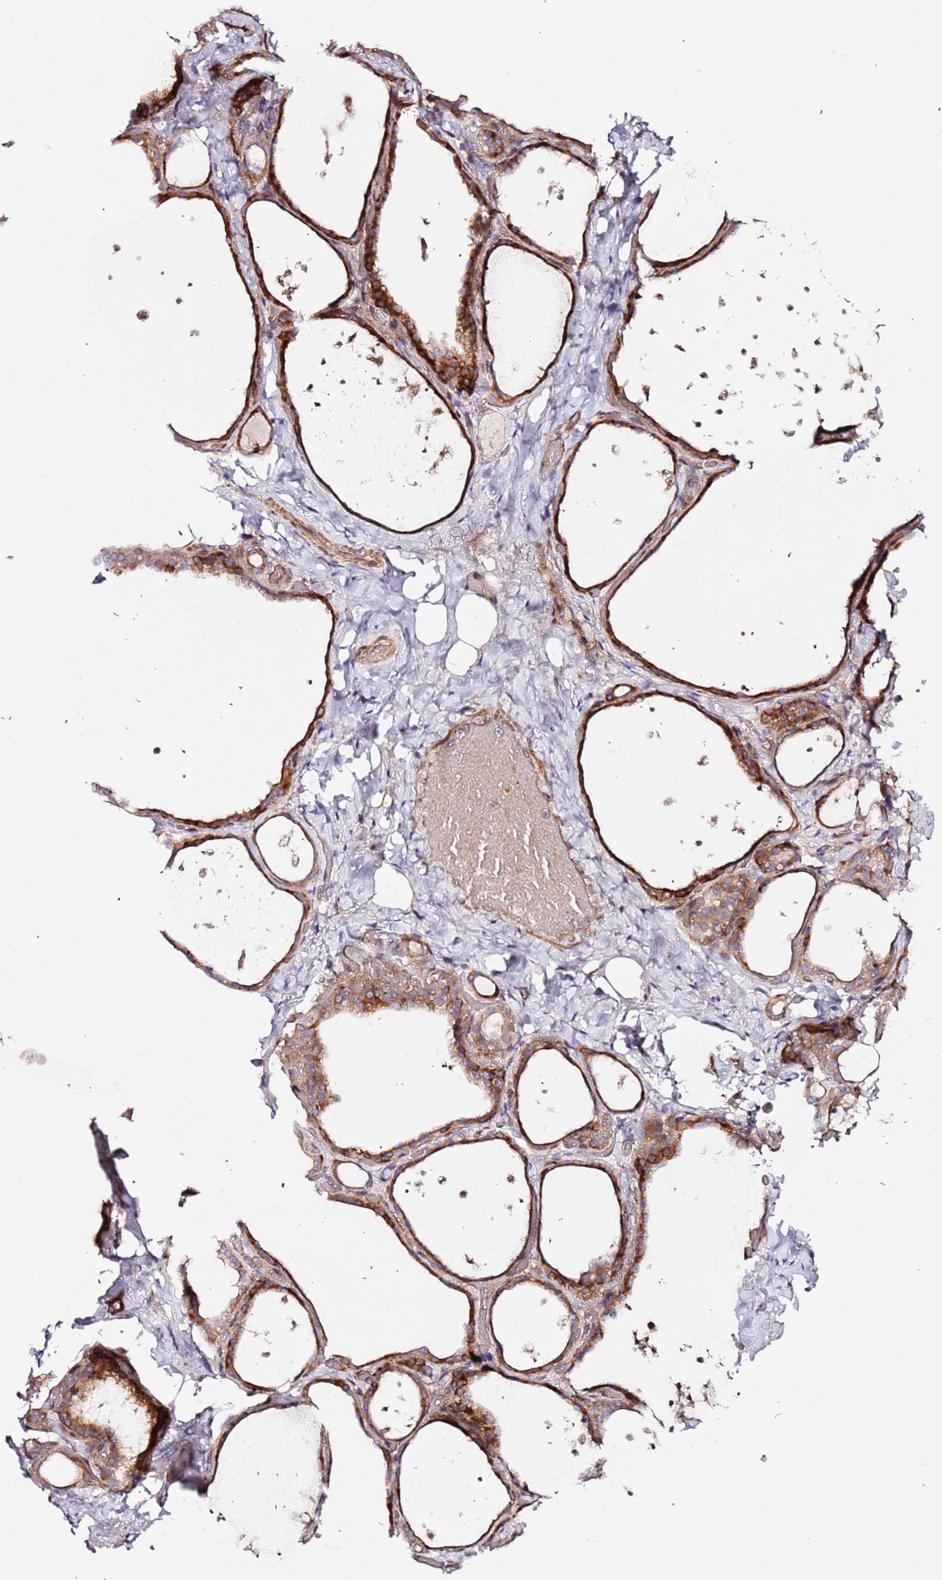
{"staining": {"intensity": "moderate", "quantity": ">75%", "location": "cytoplasmic/membranous"}, "tissue": "thyroid gland", "cell_type": "Glandular cells", "image_type": "normal", "snomed": [{"axis": "morphology", "description": "Normal tissue, NOS"}, {"axis": "topography", "description": "Thyroid gland"}], "caption": "Moderate cytoplasmic/membranous protein positivity is seen in approximately >75% of glandular cells in thyroid gland.", "gene": "HSD17B7", "patient": {"sex": "female", "age": 44}}